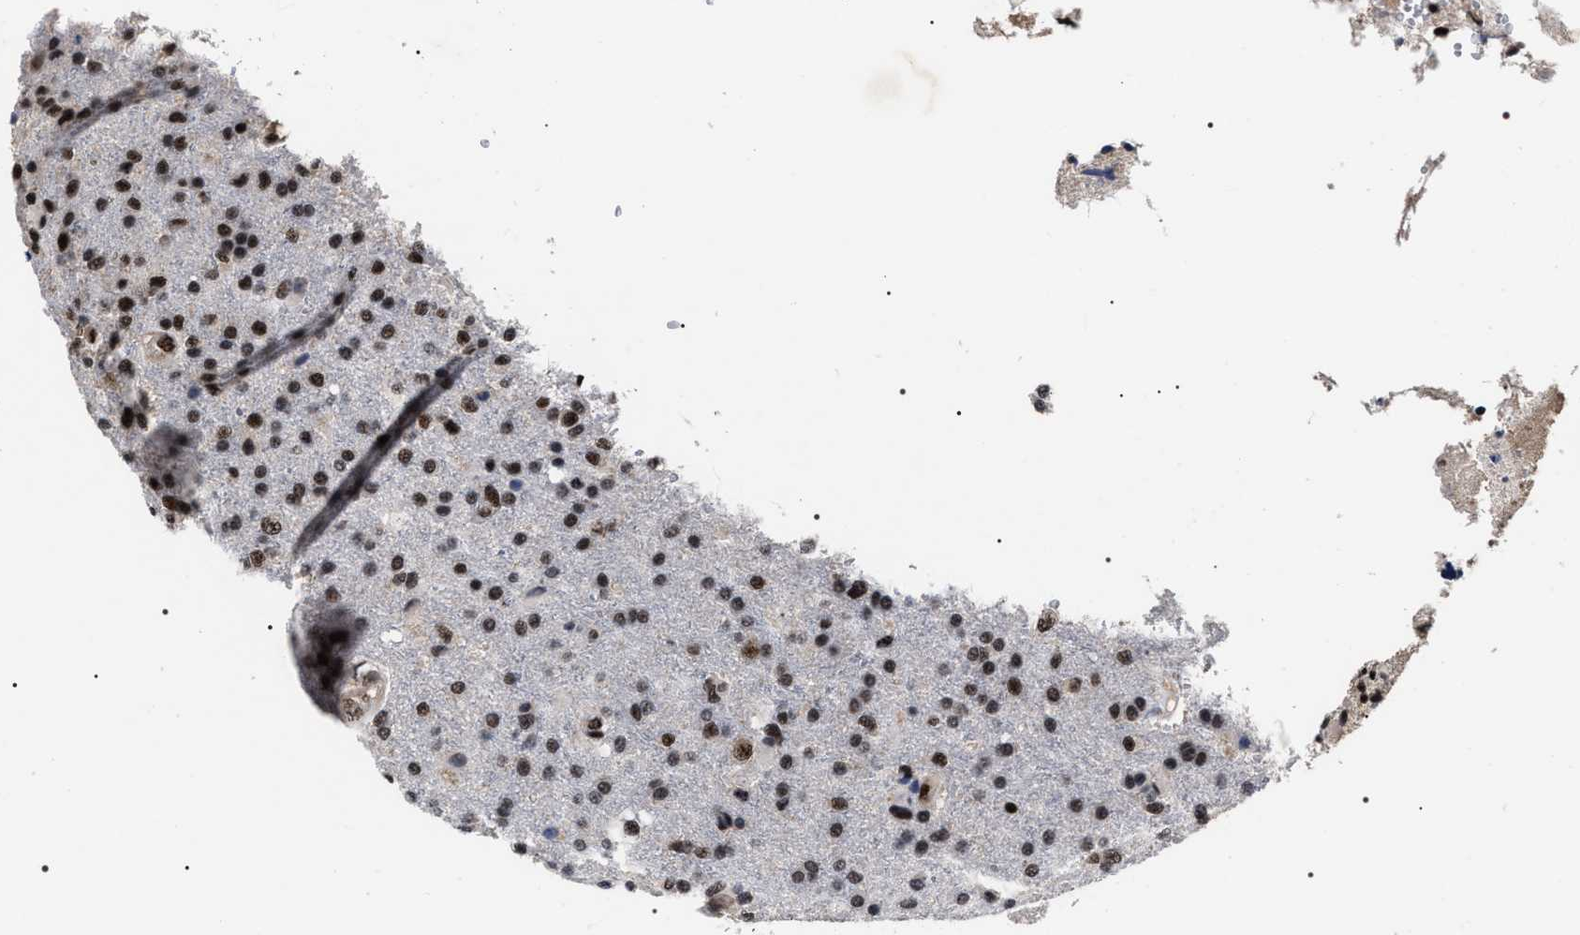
{"staining": {"intensity": "moderate", "quantity": ">75%", "location": "nuclear"}, "tissue": "glioma", "cell_type": "Tumor cells", "image_type": "cancer", "snomed": [{"axis": "morphology", "description": "Glioma, malignant, High grade"}, {"axis": "topography", "description": "Brain"}], "caption": "Immunohistochemical staining of malignant glioma (high-grade) reveals moderate nuclear protein expression in approximately >75% of tumor cells.", "gene": "RRP1B", "patient": {"sex": "male", "age": 72}}